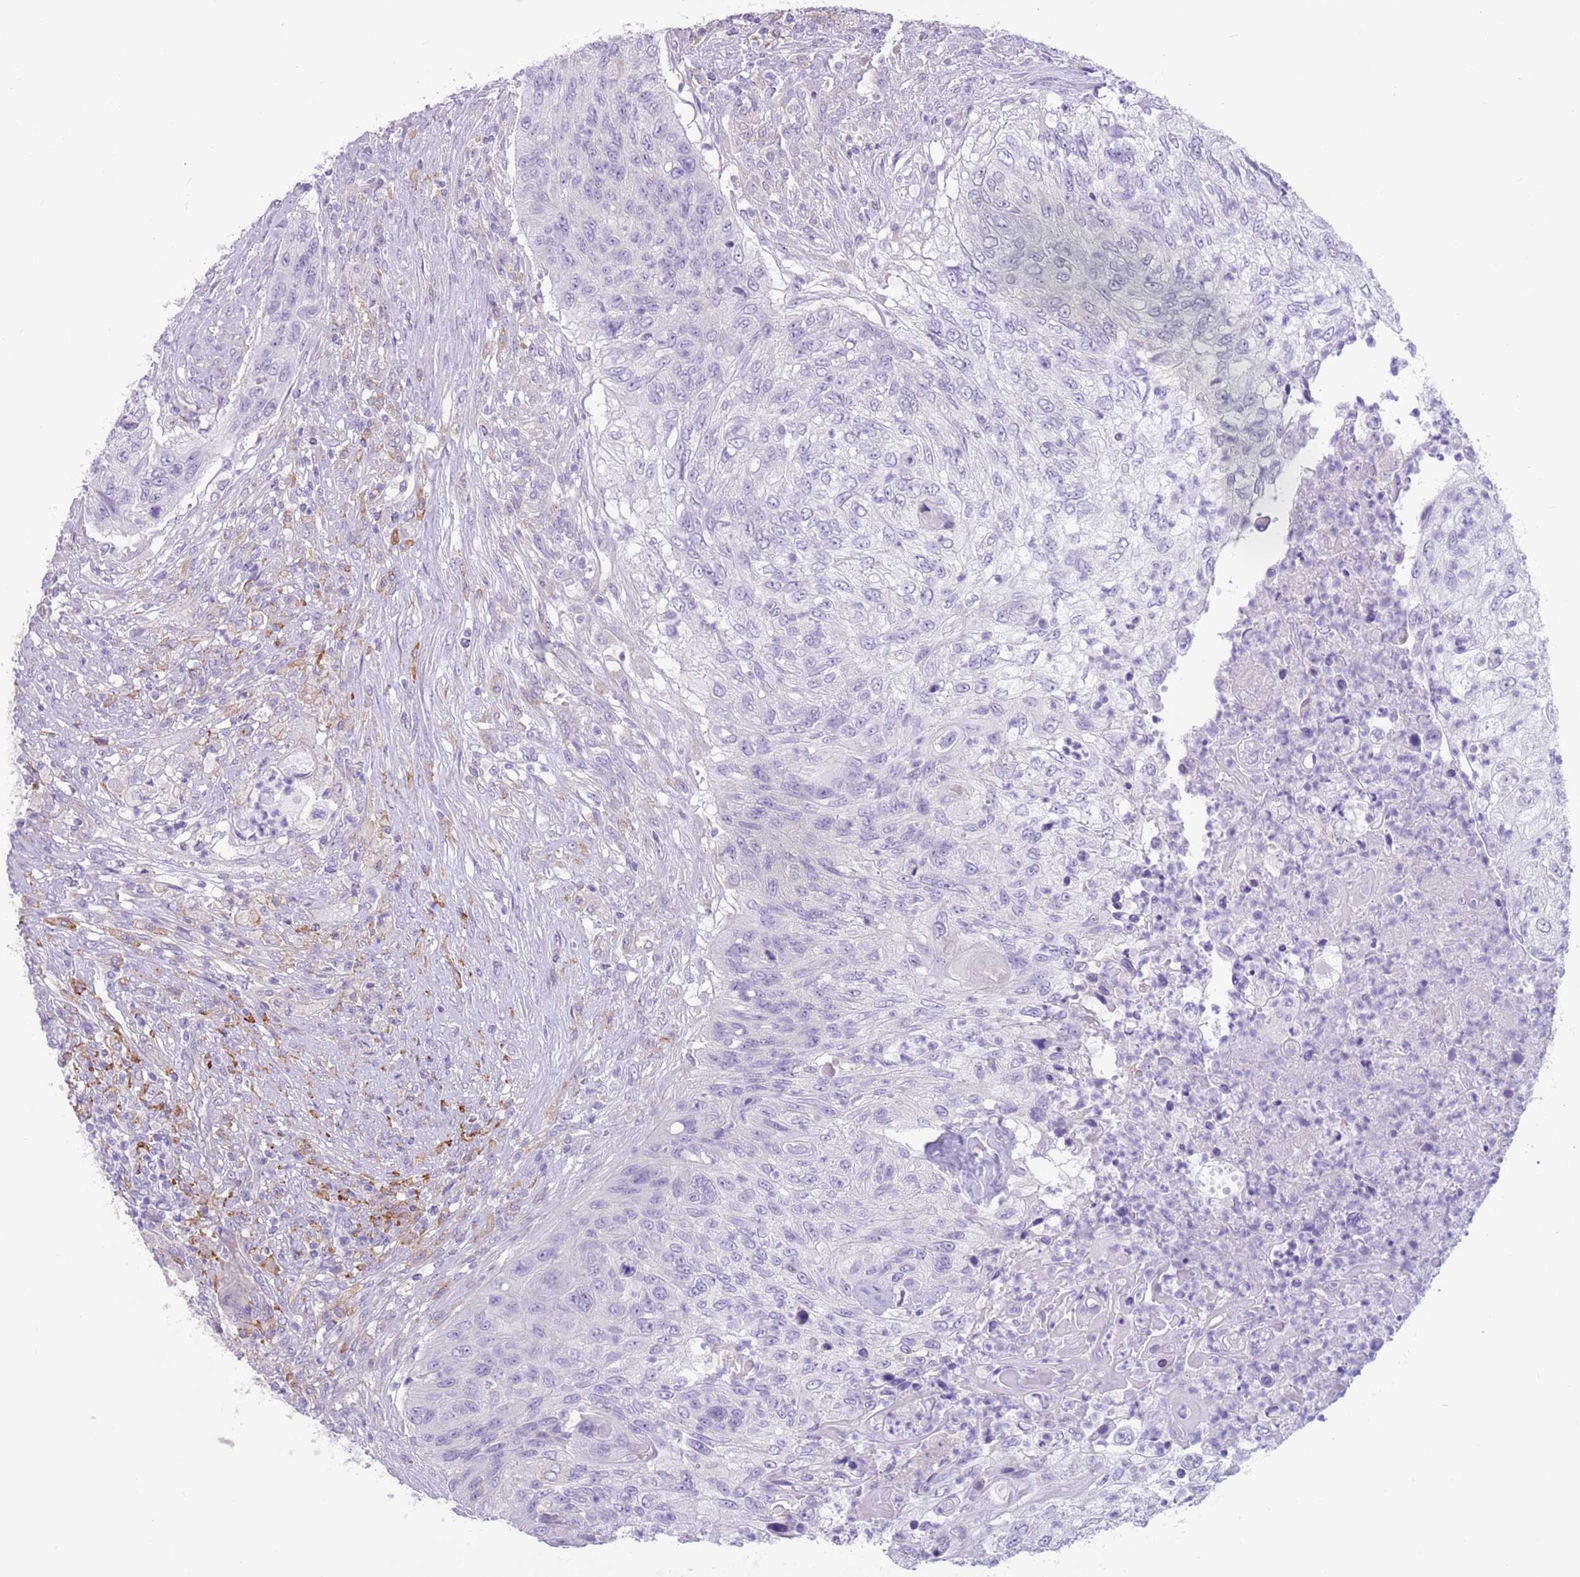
{"staining": {"intensity": "negative", "quantity": "none", "location": "none"}, "tissue": "urothelial cancer", "cell_type": "Tumor cells", "image_type": "cancer", "snomed": [{"axis": "morphology", "description": "Urothelial carcinoma, High grade"}, {"axis": "topography", "description": "Urinary bladder"}], "caption": "This micrograph is of high-grade urothelial carcinoma stained with IHC to label a protein in brown with the nuclei are counter-stained blue. There is no expression in tumor cells. (DAB IHC, high magnification).", "gene": "SNX6", "patient": {"sex": "female", "age": 60}}